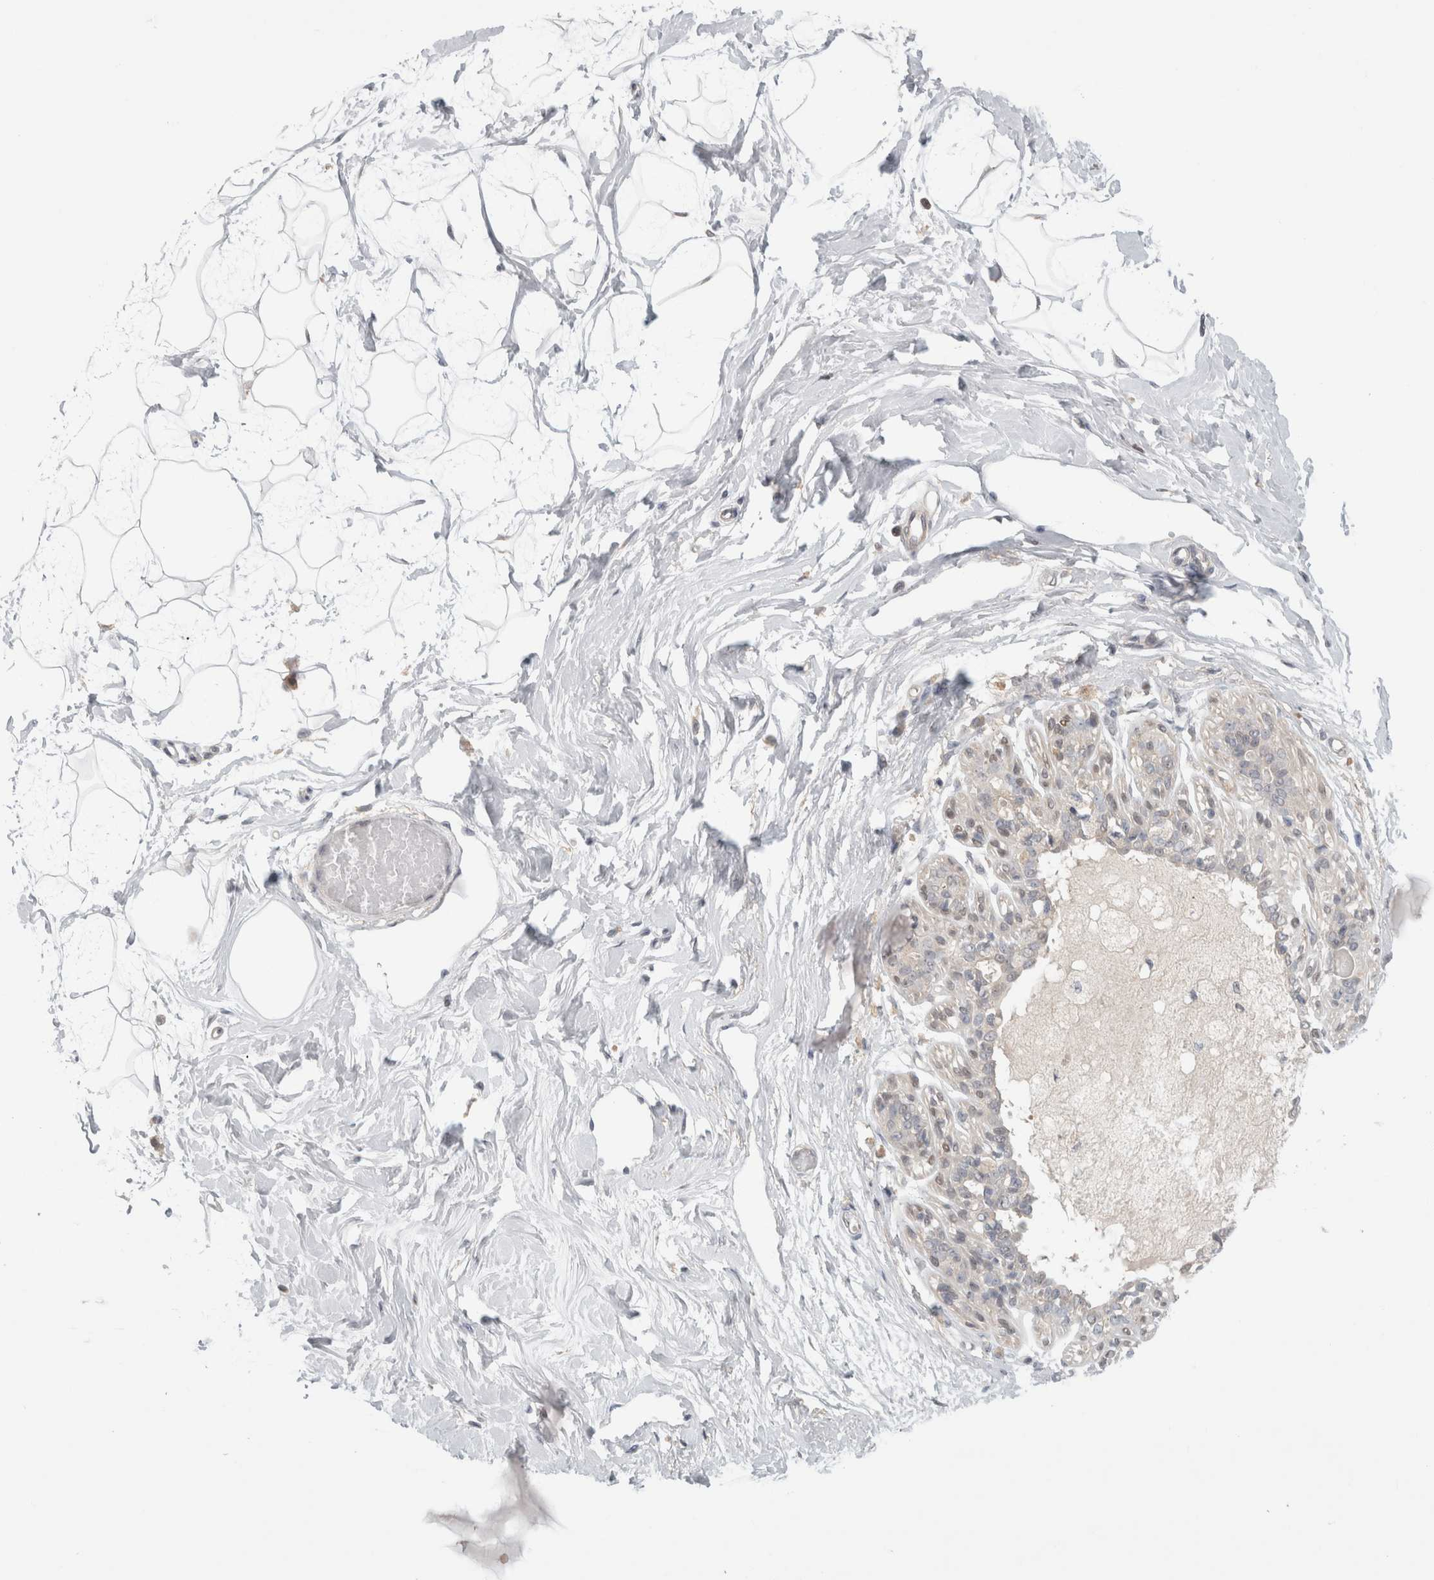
{"staining": {"intensity": "negative", "quantity": "none", "location": "none"}, "tissue": "breast", "cell_type": "Adipocytes", "image_type": "normal", "snomed": [{"axis": "morphology", "description": "Normal tissue, NOS"}, {"axis": "topography", "description": "Breast"}], "caption": "Immunohistochemistry (IHC) of benign human breast displays no staining in adipocytes.", "gene": "PIGP", "patient": {"sex": "female", "age": 45}}